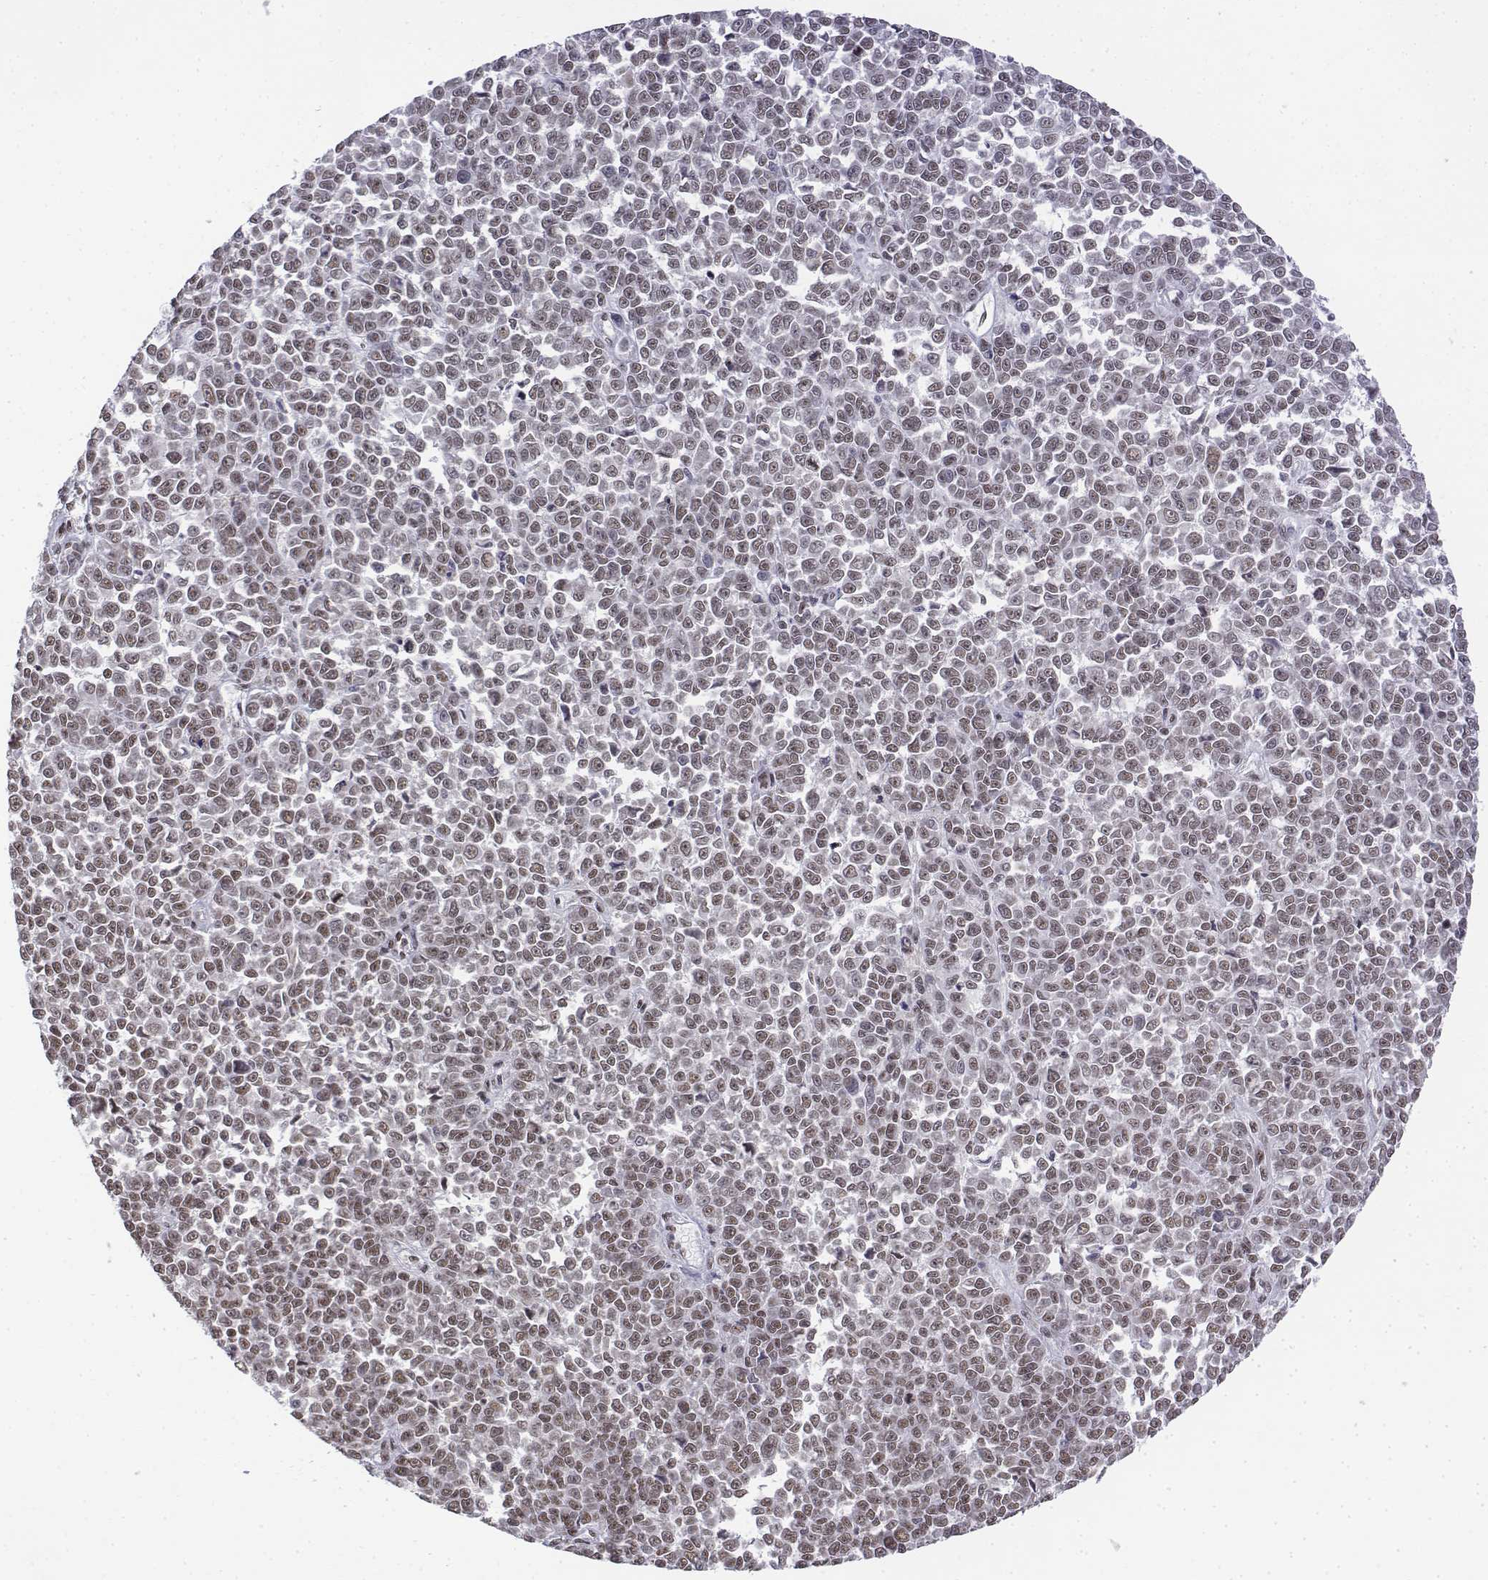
{"staining": {"intensity": "weak", "quantity": ">75%", "location": "nuclear"}, "tissue": "melanoma", "cell_type": "Tumor cells", "image_type": "cancer", "snomed": [{"axis": "morphology", "description": "Malignant melanoma, NOS"}, {"axis": "topography", "description": "Skin"}], "caption": "An image showing weak nuclear positivity in approximately >75% of tumor cells in malignant melanoma, as visualized by brown immunohistochemical staining.", "gene": "SETD1A", "patient": {"sex": "female", "age": 95}}